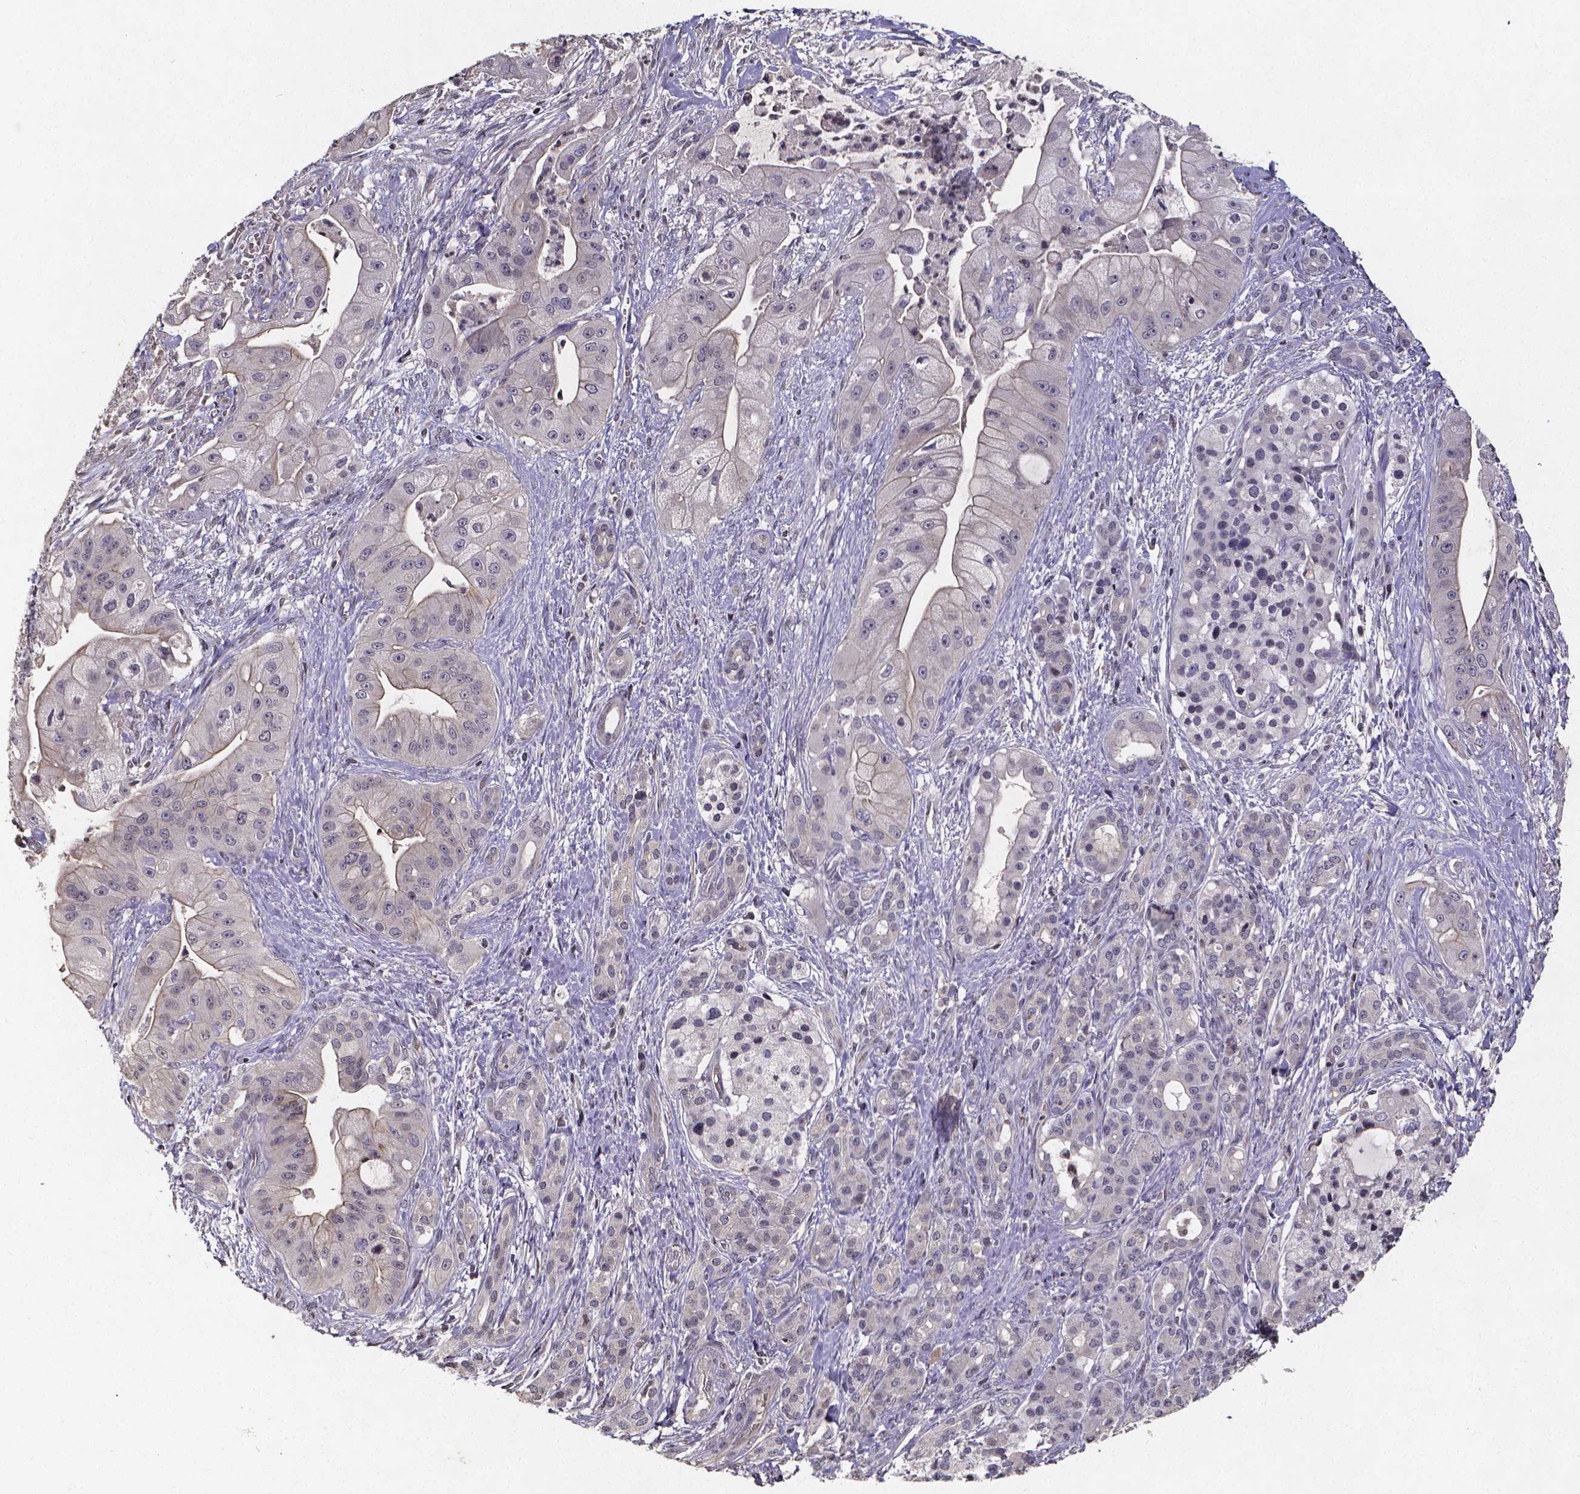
{"staining": {"intensity": "negative", "quantity": "none", "location": "none"}, "tissue": "pancreatic cancer", "cell_type": "Tumor cells", "image_type": "cancer", "snomed": [{"axis": "morphology", "description": "Normal tissue, NOS"}, {"axis": "morphology", "description": "Inflammation, NOS"}, {"axis": "morphology", "description": "Adenocarcinoma, NOS"}, {"axis": "topography", "description": "Pancreas"}], "caption": "This histopathology image is of pancreatic cancer stained with immunohistochemistry (IHC) to label a protein in brown with the nuclei are counter-stained blue. There is no expression in tumor cells.", "gene": "TP73", "patient": {"sex": "male", "age": 57}}